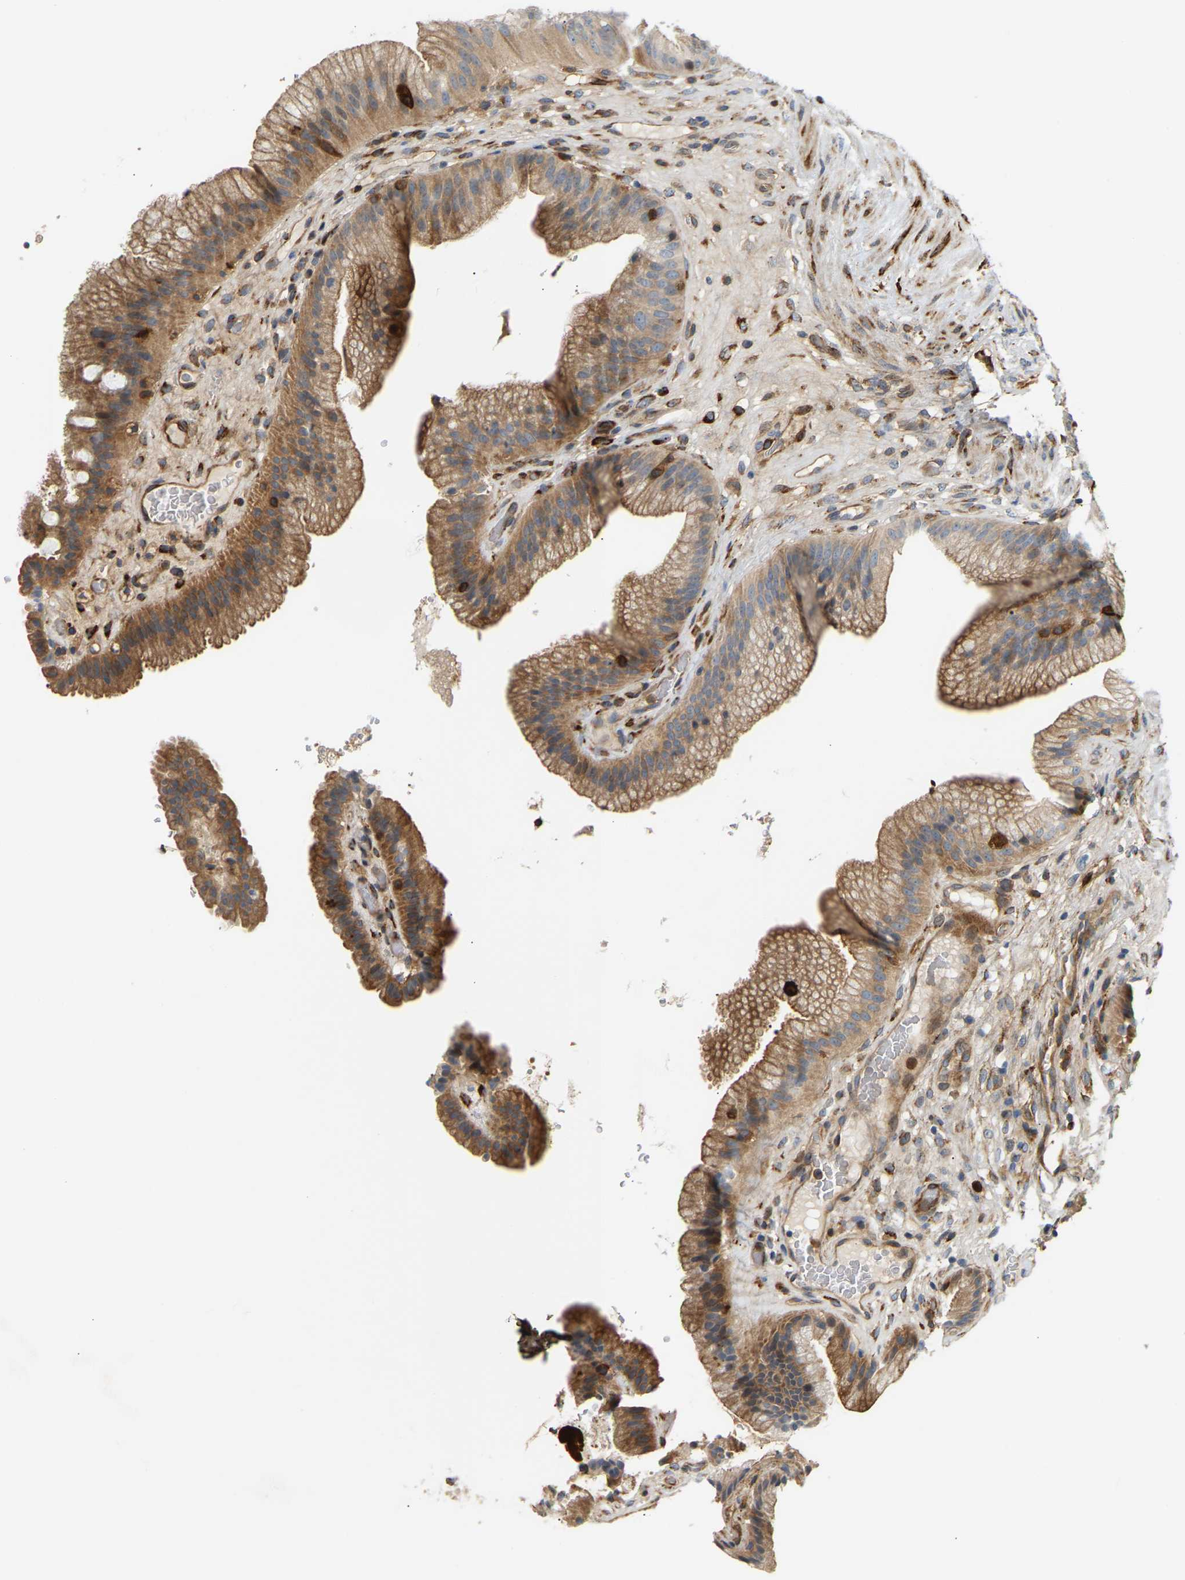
{"staining": {"intensity": "strong", "quantity": ">75%", "location": "cytoplasmic/membranous"}, "tissue": "gallbladder", "cell_type": "Glandular cells", "image_type": "normal", "snomed": [{"axis": "morphology", "description": "Normal tissue, NOS"}, {"axis": "topography", "description": "Gallbladder"}], "caption": "Glandular cells display high levels of strong cytoplasmic/membranous positivity in about >75% of cells in unremarkable human gallbladder. (DAB (3,3'-diaminobenzidine) IHC, brown staining for protein, blue staining for nuclei).", "gene": "PLCG2", "patient": {"sex": "male", "age": 49}}